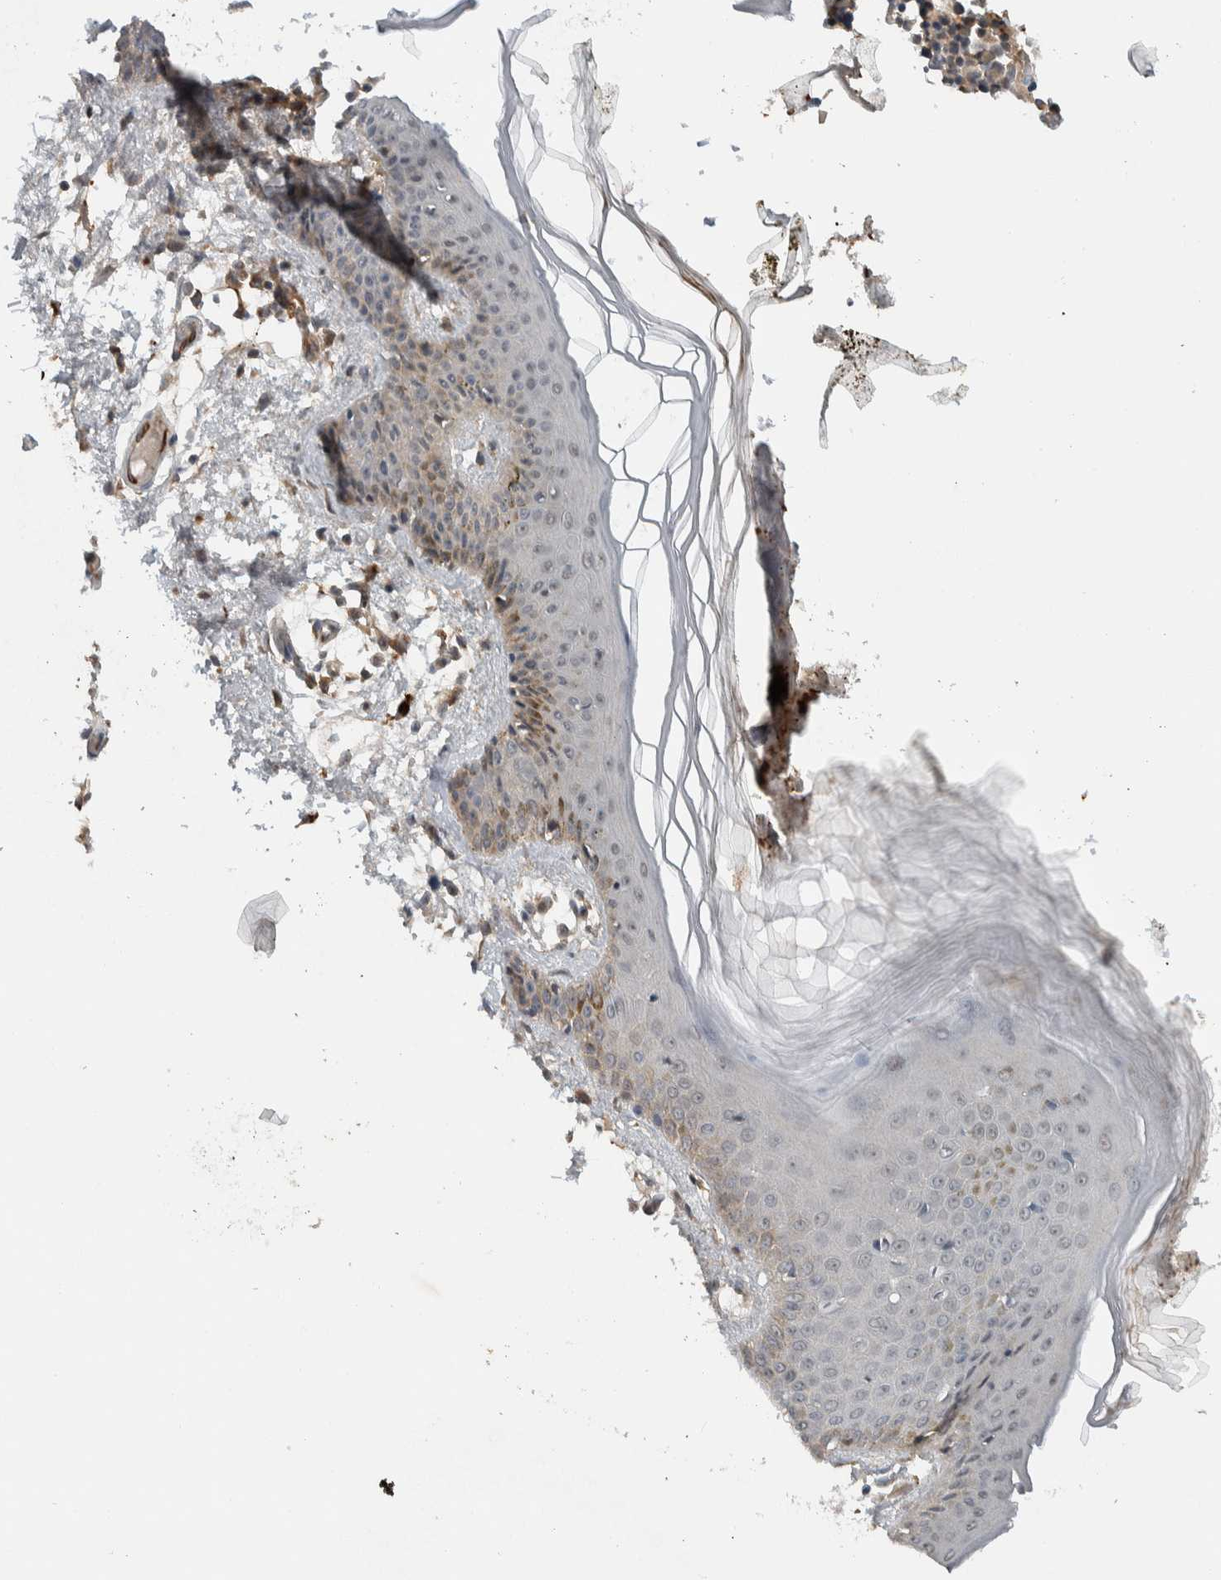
{"staining": {"intensity": "weak", "quantity": ">75%", "location": "cytoplasmic/membranous"}, "tissue": "skin", "cell_type": "Fibroblasts", "image_type": "normal", "snomed": [{"axis": "morphology", "description": "Normal tissue, NOS"}, {"axis": "topography", "description": "Skin"}], "caption": "Immunohistochemistry (IHC) of benign skin demonstrates low levels of weak cytoplasmic/membranous staining in approximately >75% of fibroblasts.", "gene": "ARMC7", "patient": {"sex": "male", "age": 53}}